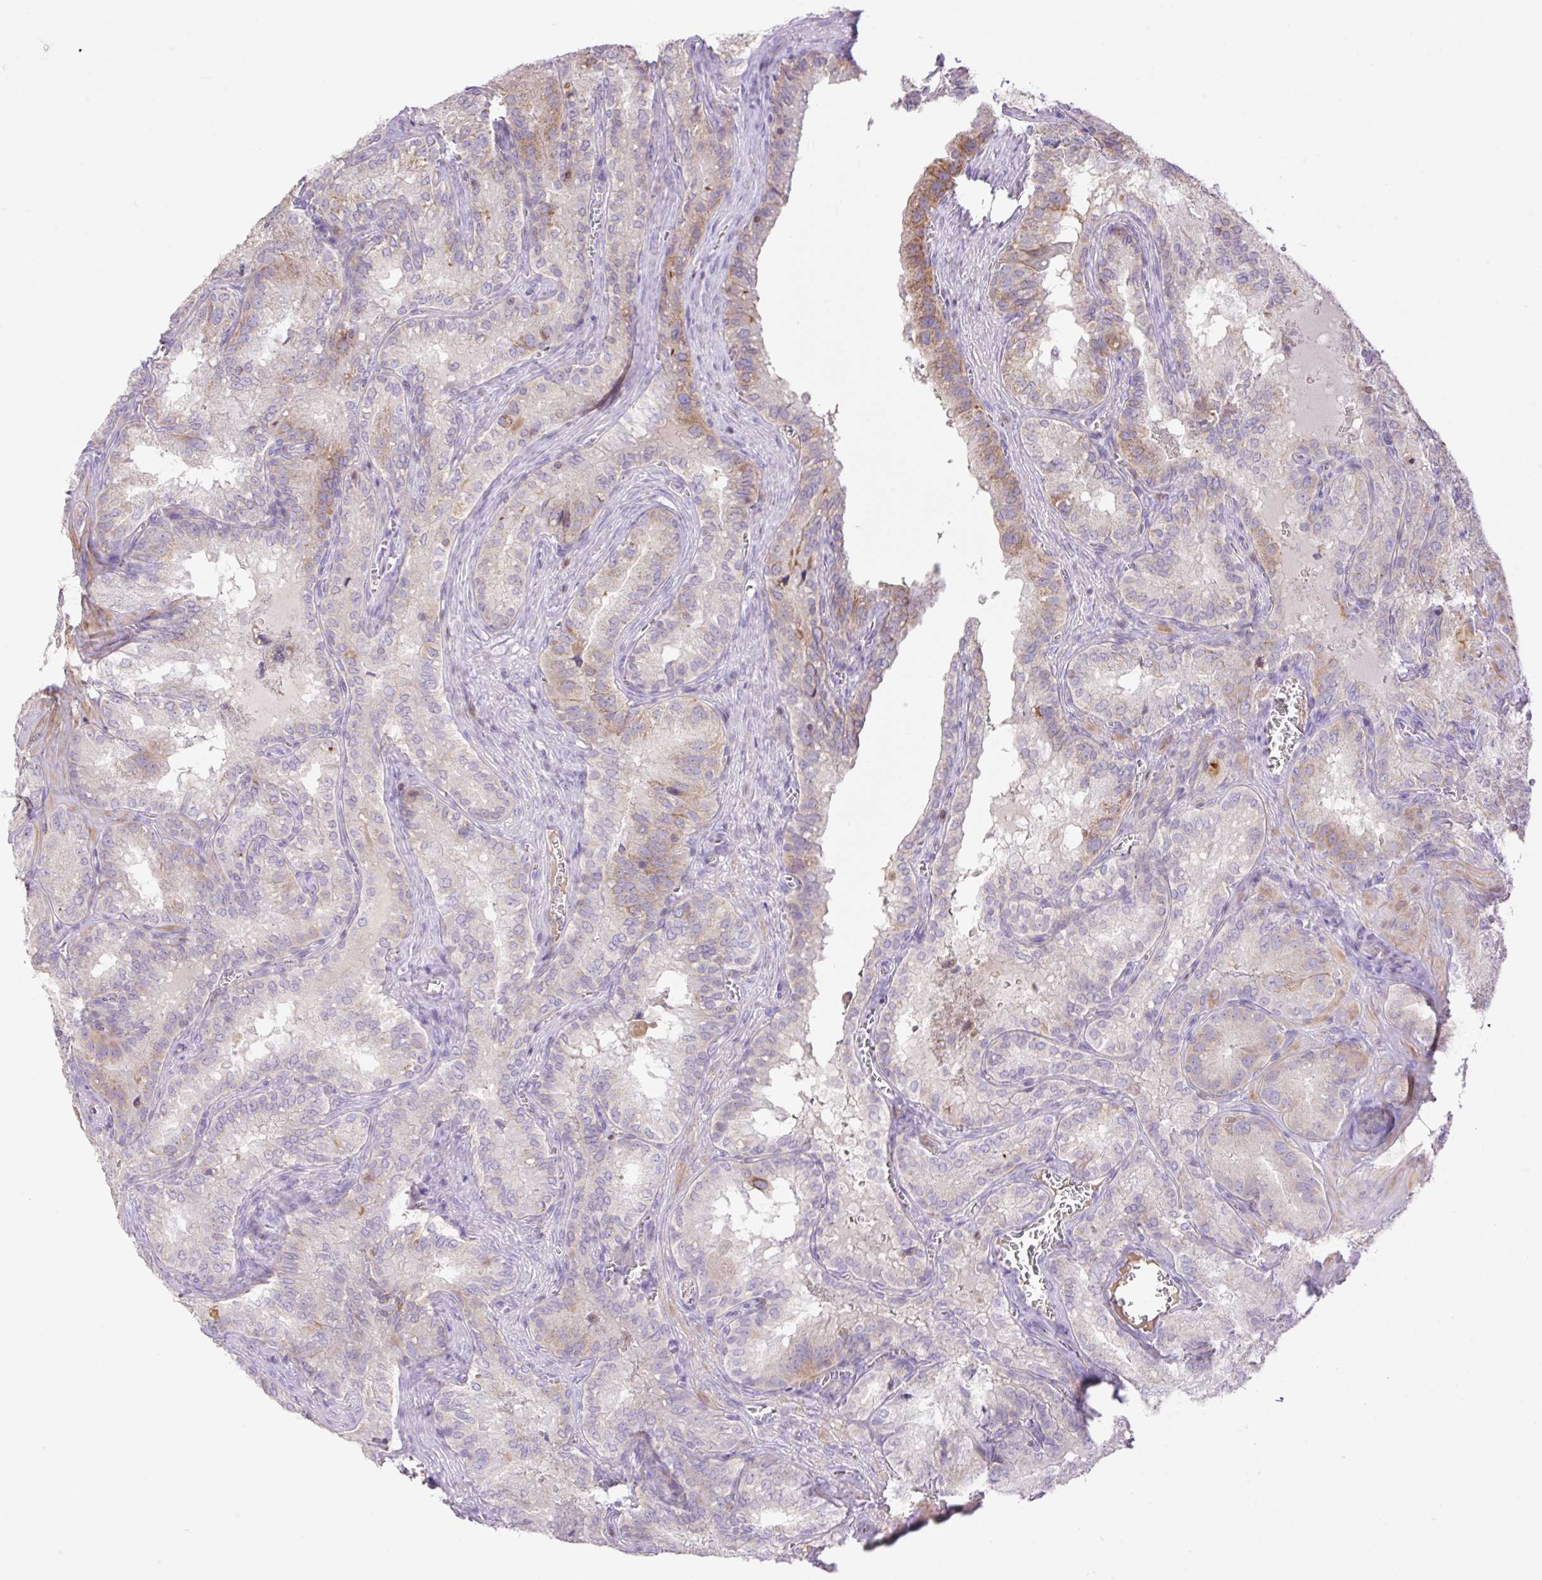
{"staining": {"intensity": "moderate", "quantity": "<25%", "location": "cytoplasmic/membranous"}, "tissue": "seminal vesicle", "cell_type": "Glandular cells", "image_type": "normal", "snomed": [{"axis": "morphology", "description": "Normal tissue, NOS"}, {"axis": "topography", "description": "Seminal veicle"}], "caption": "High-magnification brightfield microscopy of benign seminal vesicle stained with DAB (brown) and counterstained with hematoxylin (blue). glandular cells exhibit moderate cytoplasmic/membranous staining is seen in about<25% of cells. (Brightfield microscopy of DAB IHC at high magnification).", "gene": "VPS25", "patient": {"sex": "male", "age": 47}}